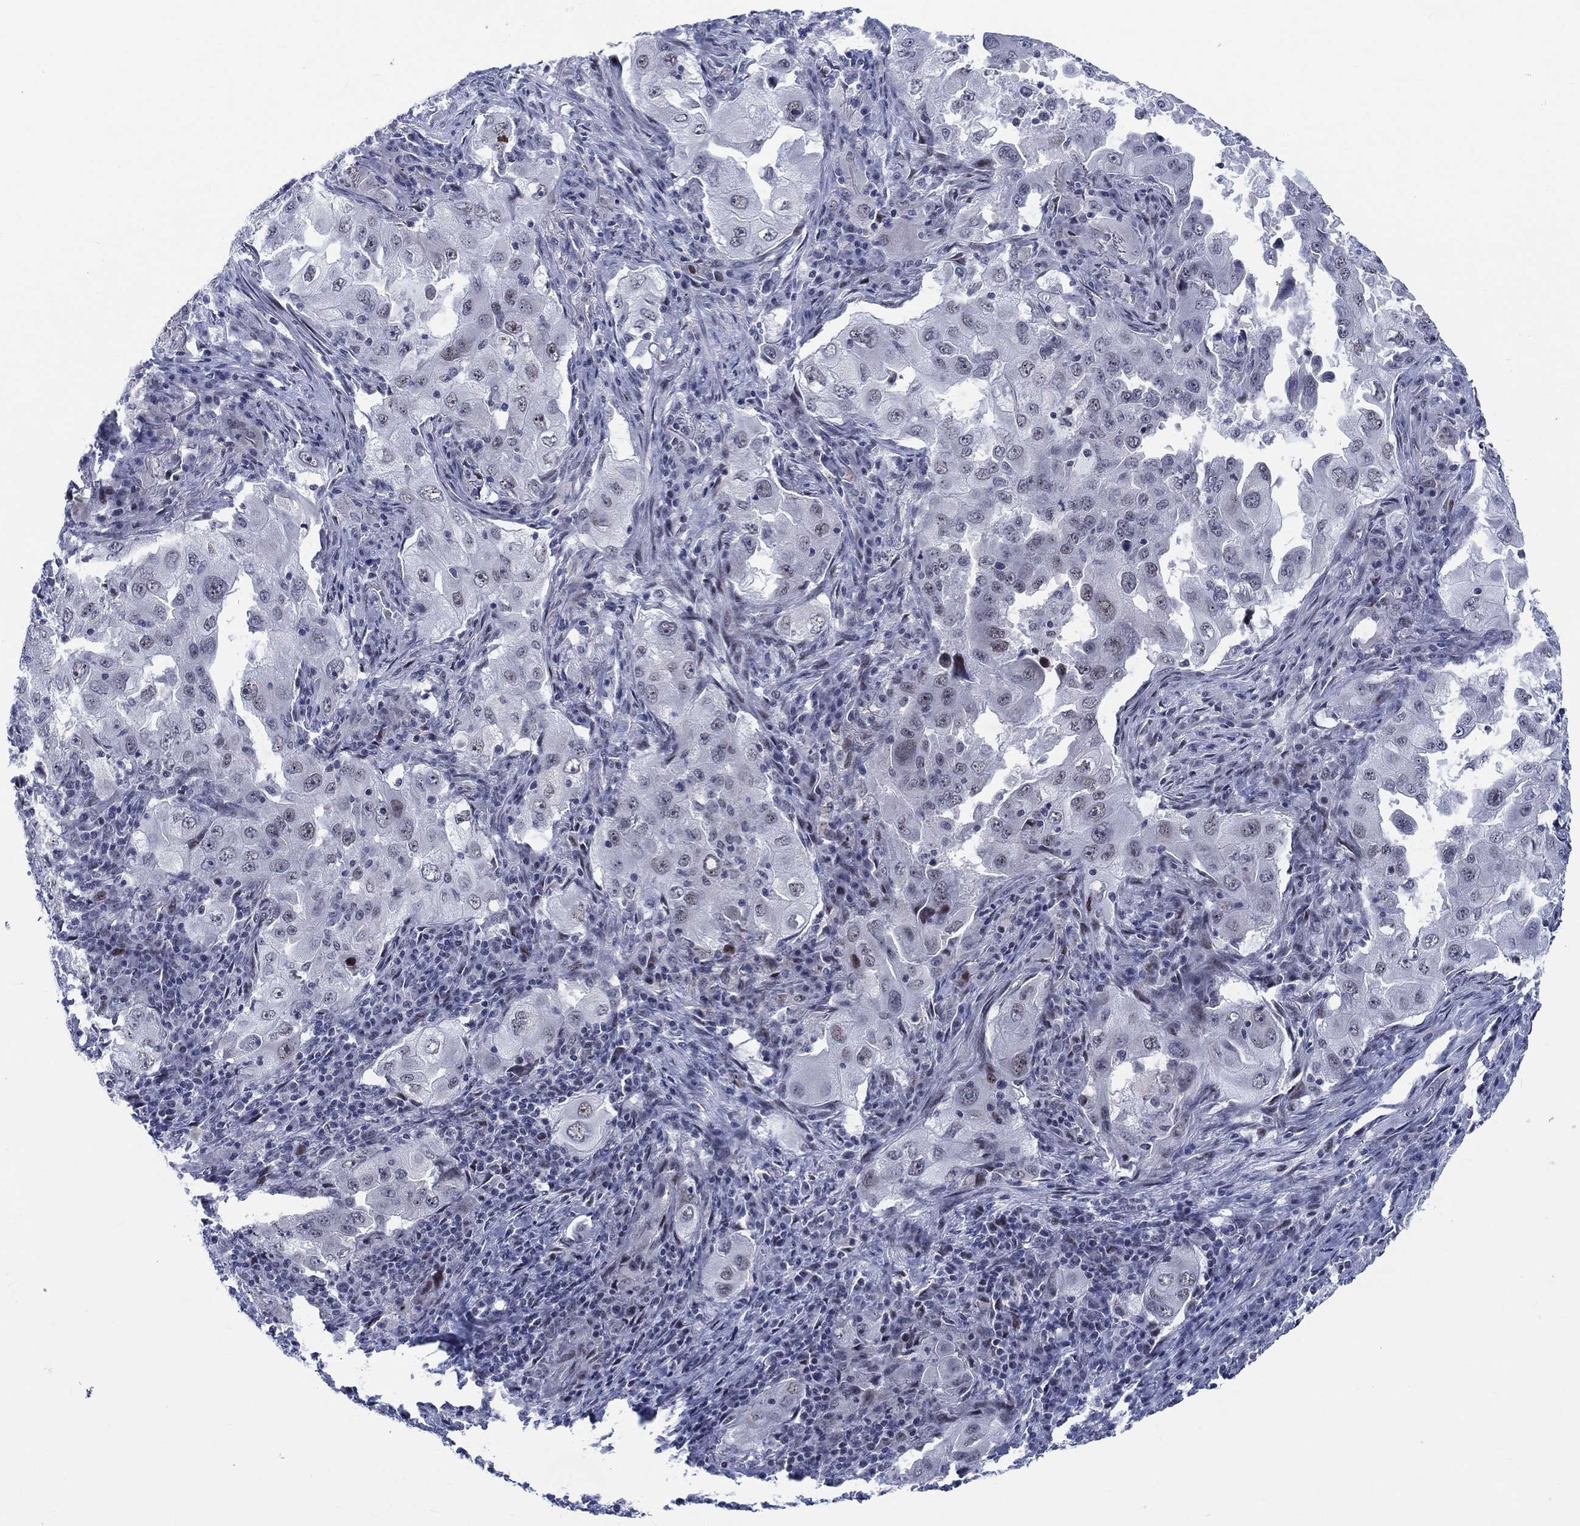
{"staining": {"intensity": "negative", "quantity": "none", "location": "none"}, "tissue": "lung cancer", "cell_type": "Tumor cells", "image_type": "cancer", "snomed": [{"axis": "morphology", "description": "Adenocarcinoma, NOS"}, {"axis": "topography", "description": "Lung"}], "caption": "IHC image of lung cancer (adenocarcinoma) stained for a protein (brown), which demonstrates no positivity in tumor cells.", "gene": "NEU3", "patient": {"sex": "female", "age": 61}}